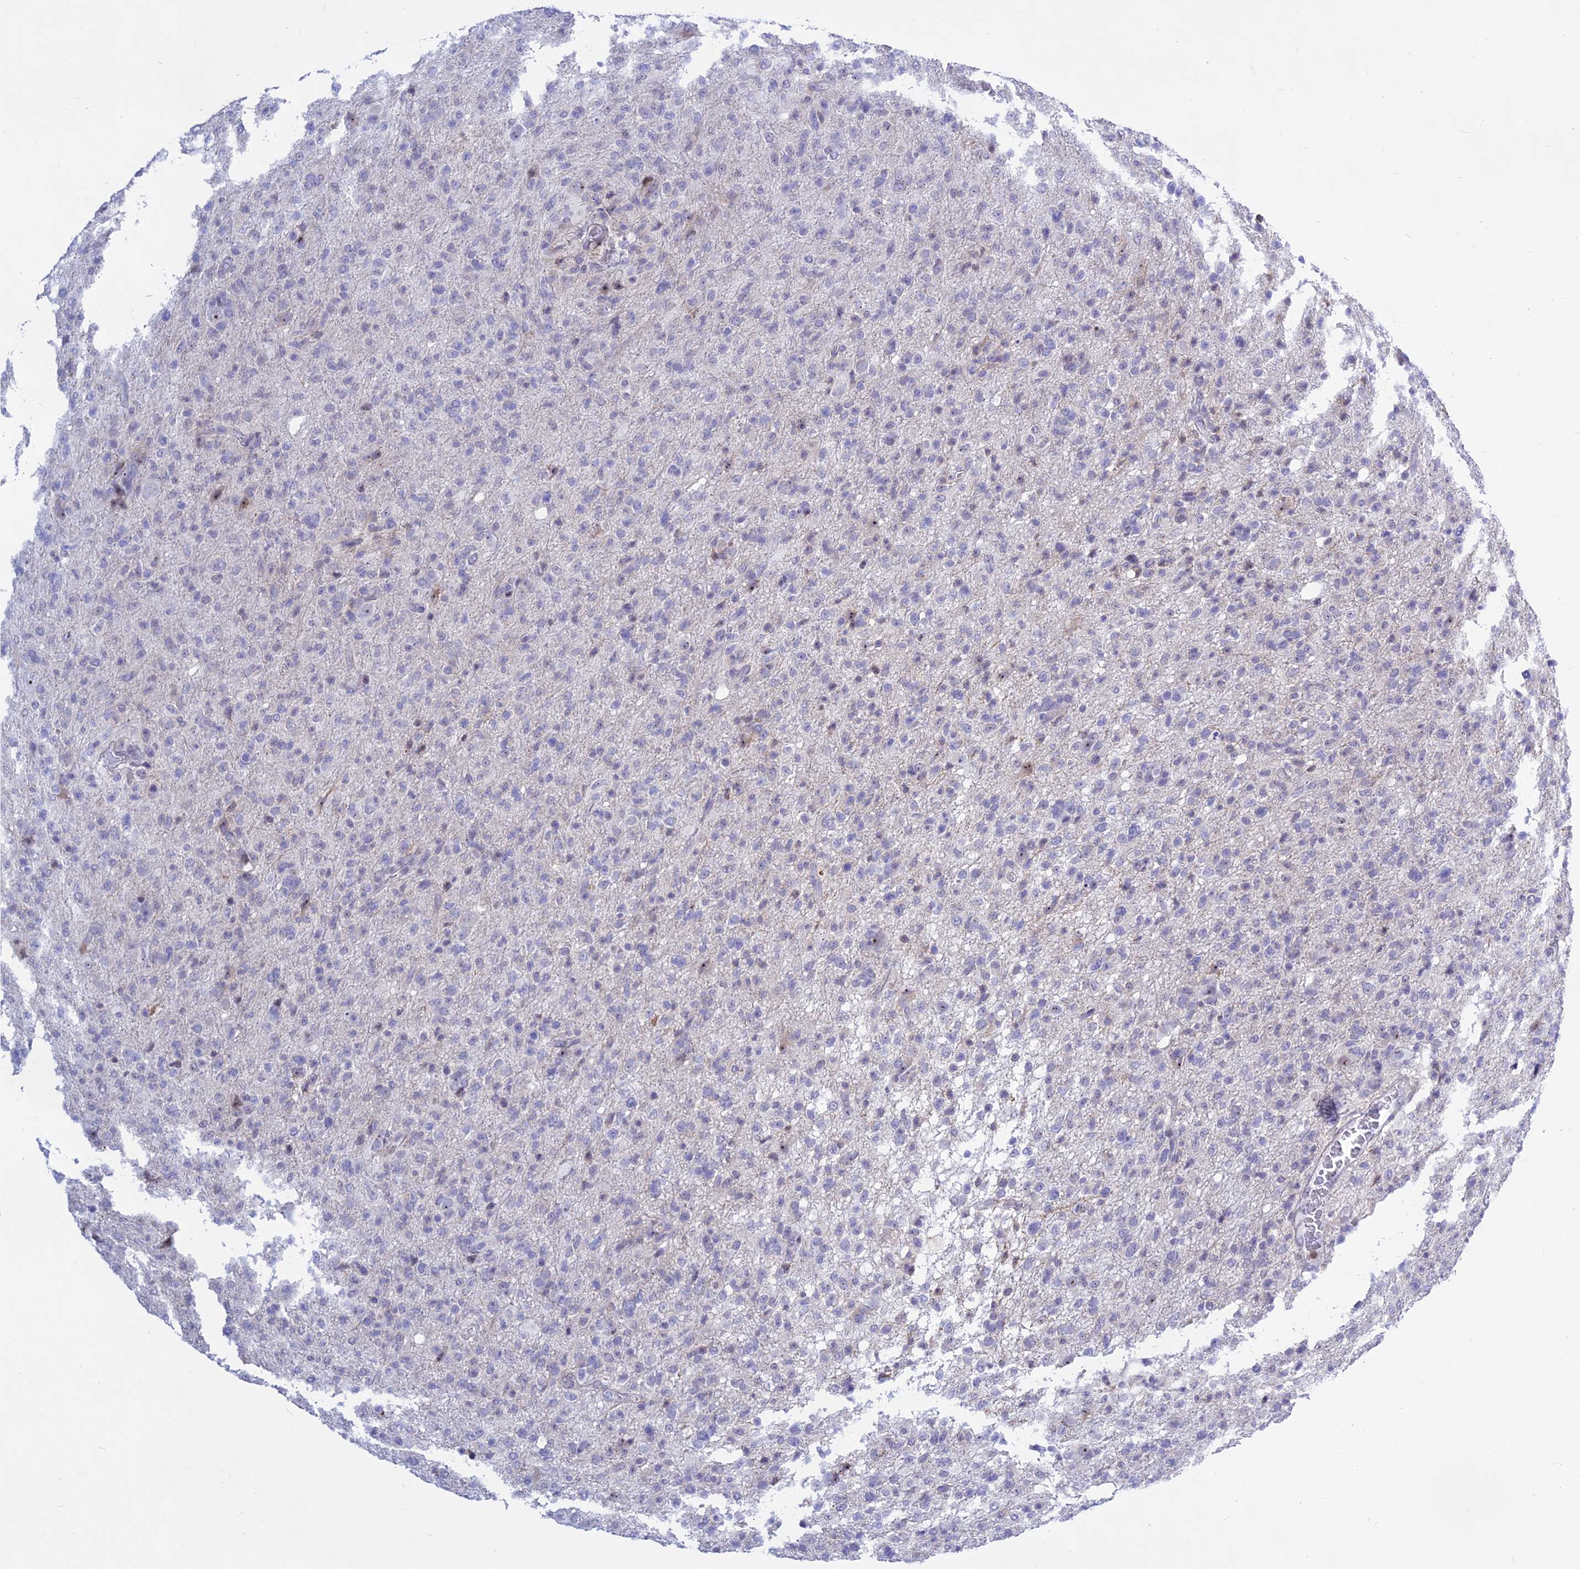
{"staining": {"intensity": "negative", "quantity": "none", "location": "none"}, "tissue": "glioma", "cell_type": "Tumor cells", "image_type": "cancer", "snomed": [{"axis": "morphology", "description": "Glioma, malignant, High grade"}, {"axis": "topography", "description": "Brain"}], "caption": "Human glioma stained for a protein using IHC shows no staining in tumor cells.", "gene": "KRR1", "patient": {"sex": "female", "age": 57}}